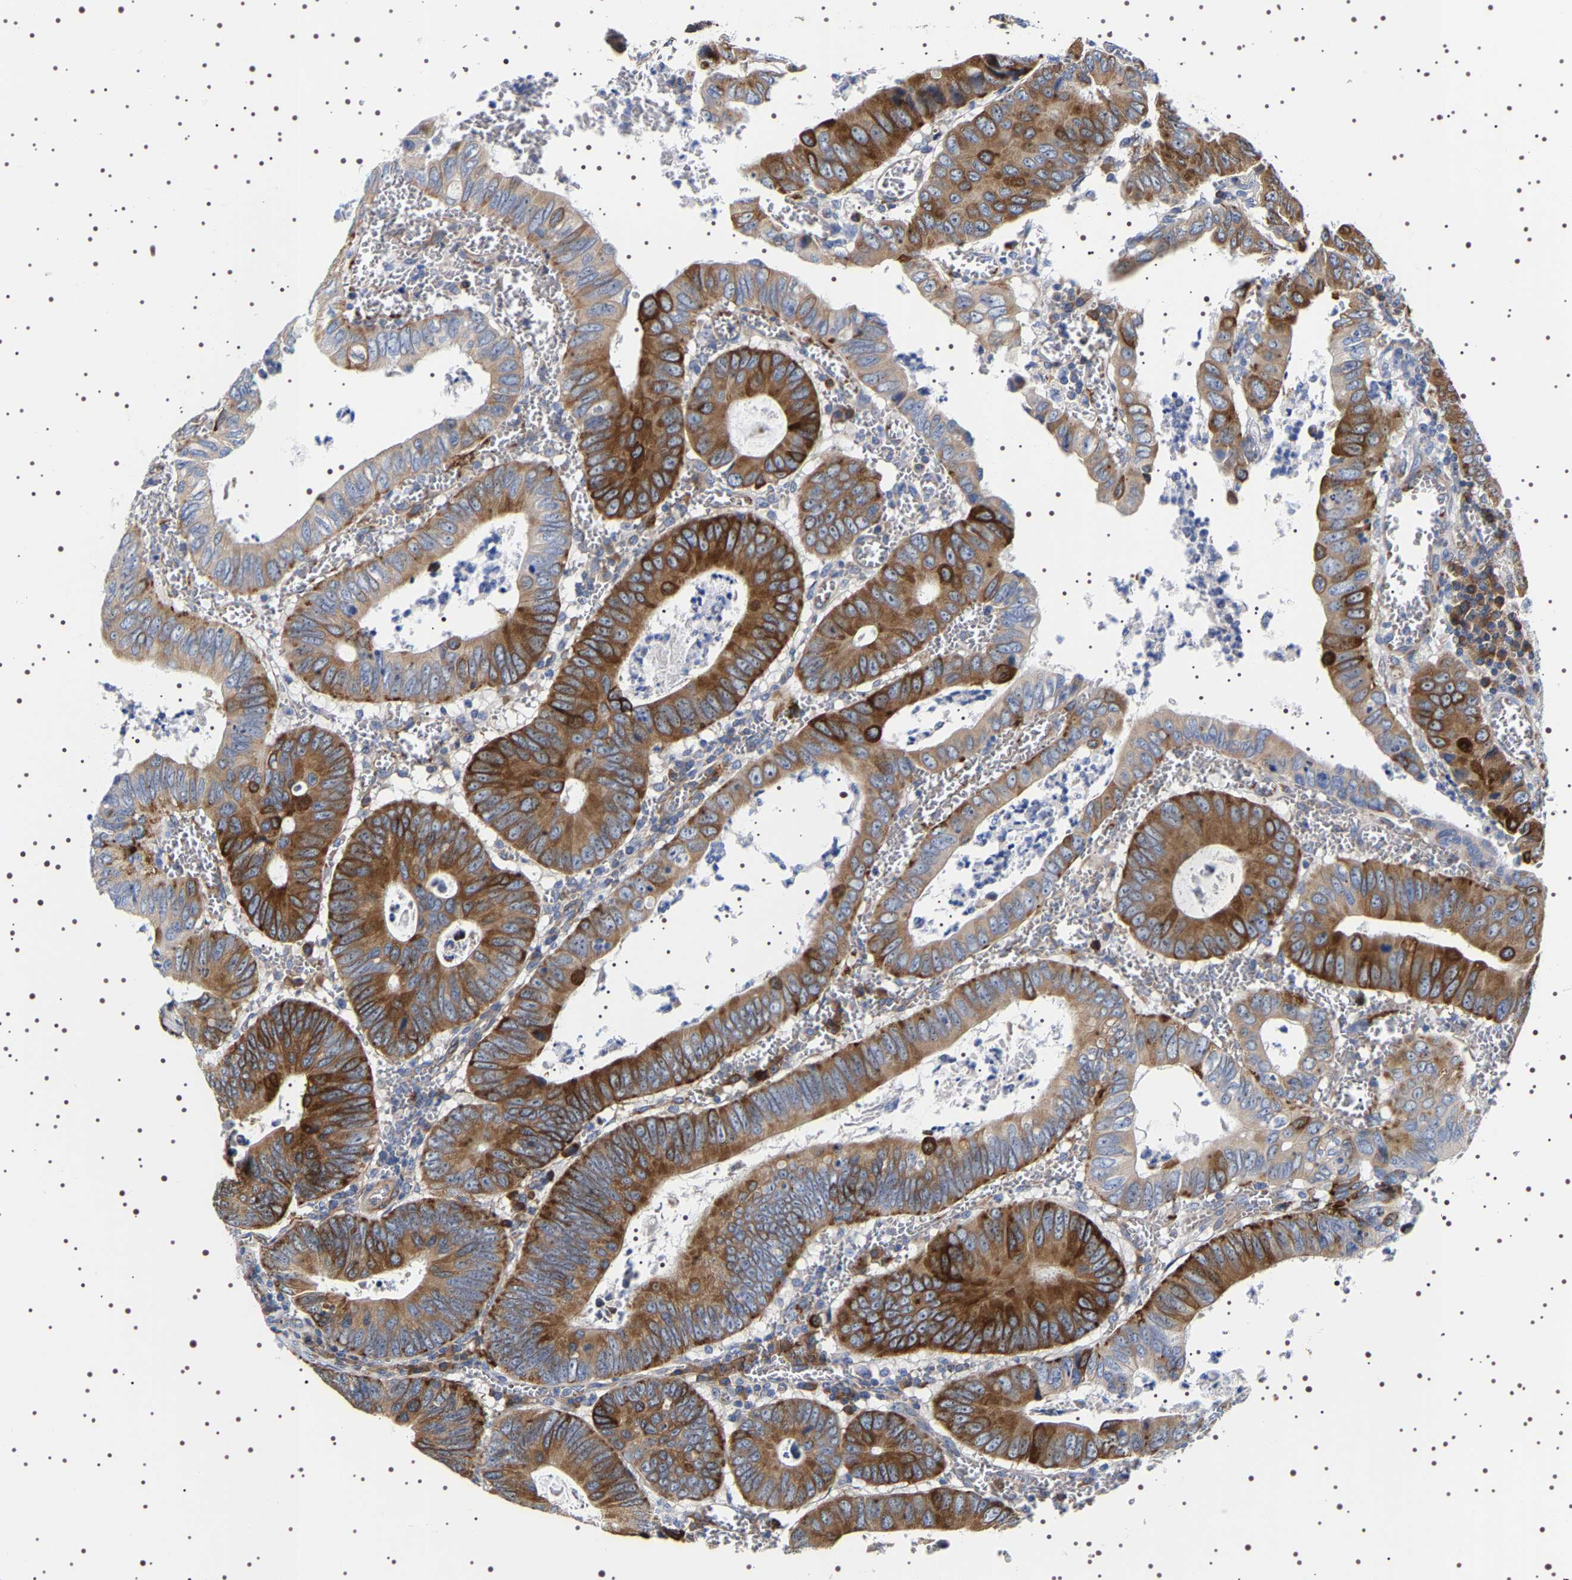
{"staining": {"intensity": "moderate", "quantity": ">75%", "location": "cytoplasmic/membranous"}, "tissue": "colorectal cancer", "cell_type": "Tumor cells", "image_type": "cancer", "snomed": [{"axis": "morphology", "description": "Inflammation, NOS"}, {"axis": "morphology", "description": "Adenocarcinoma, NOS"}, {"axis": "topography", "description": "Colon"}], "caption": "Tumor cells show medium levels of moderate cytoplasmic/membranous staining in approximately >75% of cells in human colorectal cancer (adenocarcinoma).", "gene": "SQLE", "patient": {"sex": "male", "age": 72}}